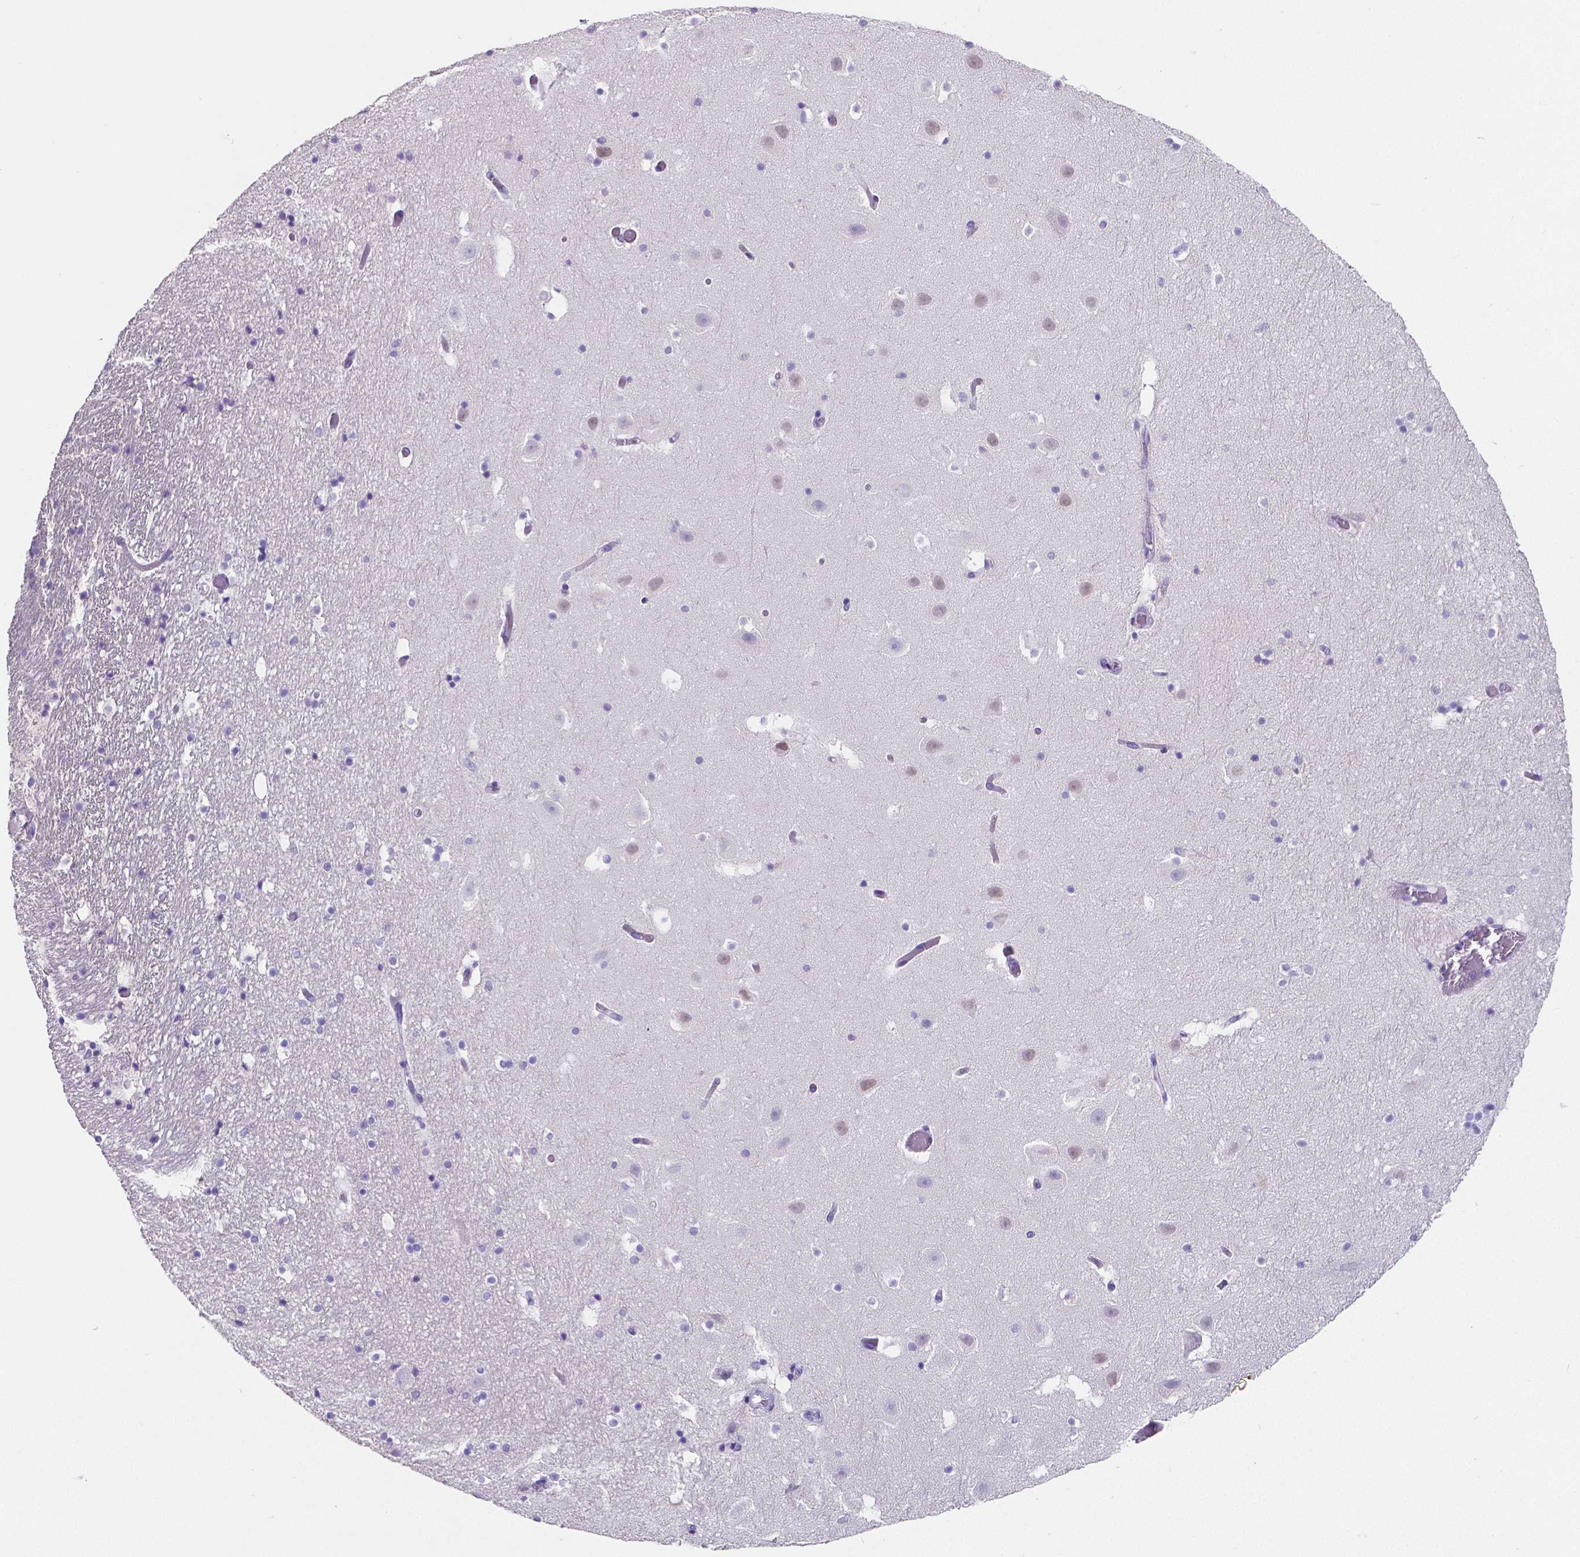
{"staining": {"intensity": "negative", "quantity": "none", "location": "none"}, "tissue": "hippocampus", "cell_type": "Glial cells", "image_type": "normal", "snomed": [{"axis": "morphology", "description": "Normal tissue, NOS"}, {"axis": "topography", "description": "Hippocampus"}], "caption": "The photomicrograph shows no significant positivity in glial cells of hippocampus. (DAB IHC visualized using brightfield microscopy, high magnification).", "gene": "SATB2", "patient": {"sex": "male", "age": 26}}